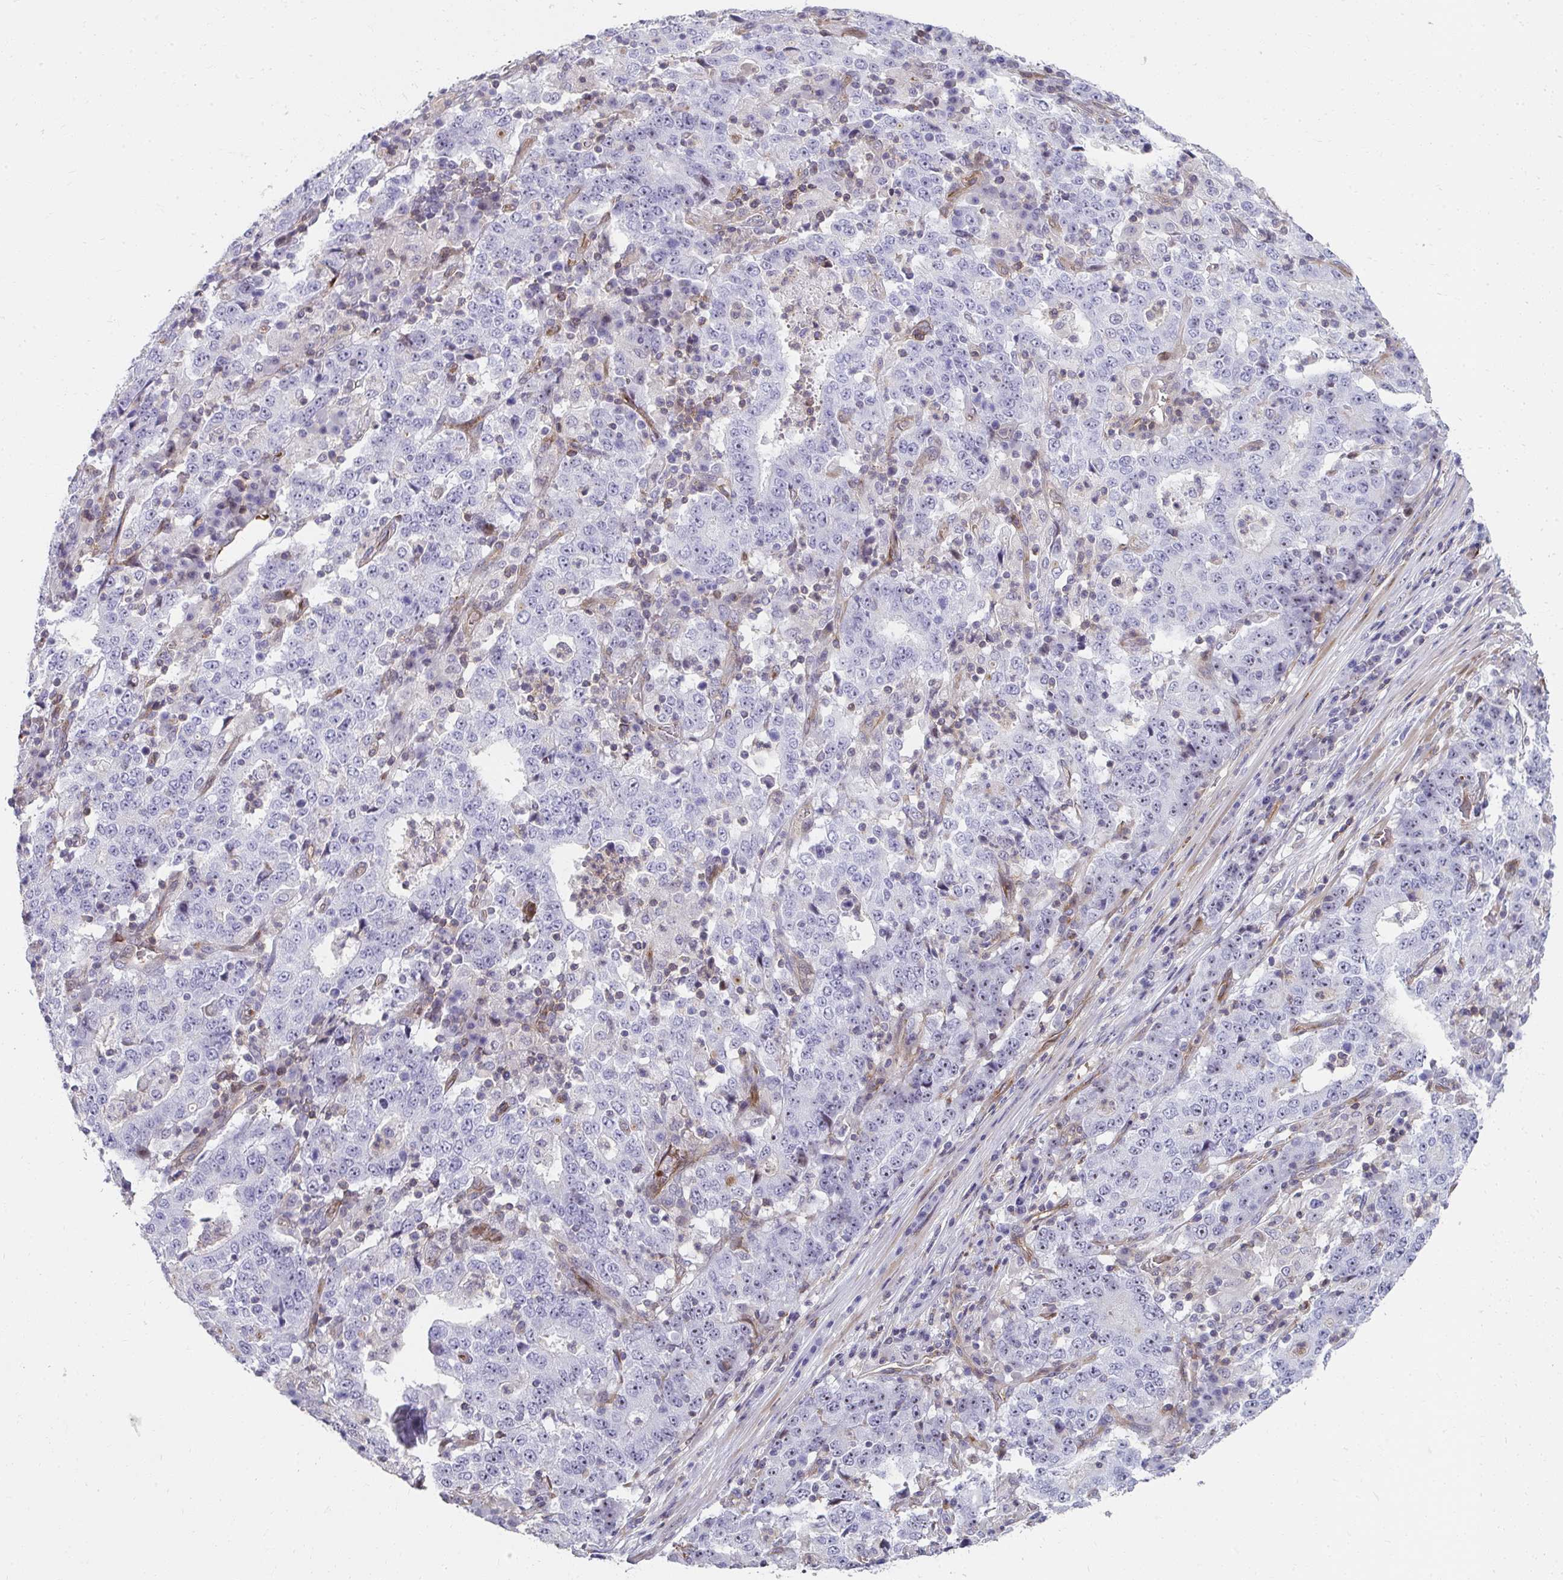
{"staining": {"intensity": "negative", "quantity": "none", "location": "none"}, "tissue": "stomach cancer", "cell_type": "Tumor cells", "image_type": "cancer", "snomed": [{"axis": "morphology", "description": "Adenocarcinoma, NOS"}, {"axis": "topography", "description": "Stomach"}], "caption": "The image shows no staining of tumor cells in stomach cancer. The staining is performed using DAB brown chromogen with nuclei counter-stained in using hematoxylin.", "gene": "FOXN3", "patient": {"sex": "male", "age": 59}}